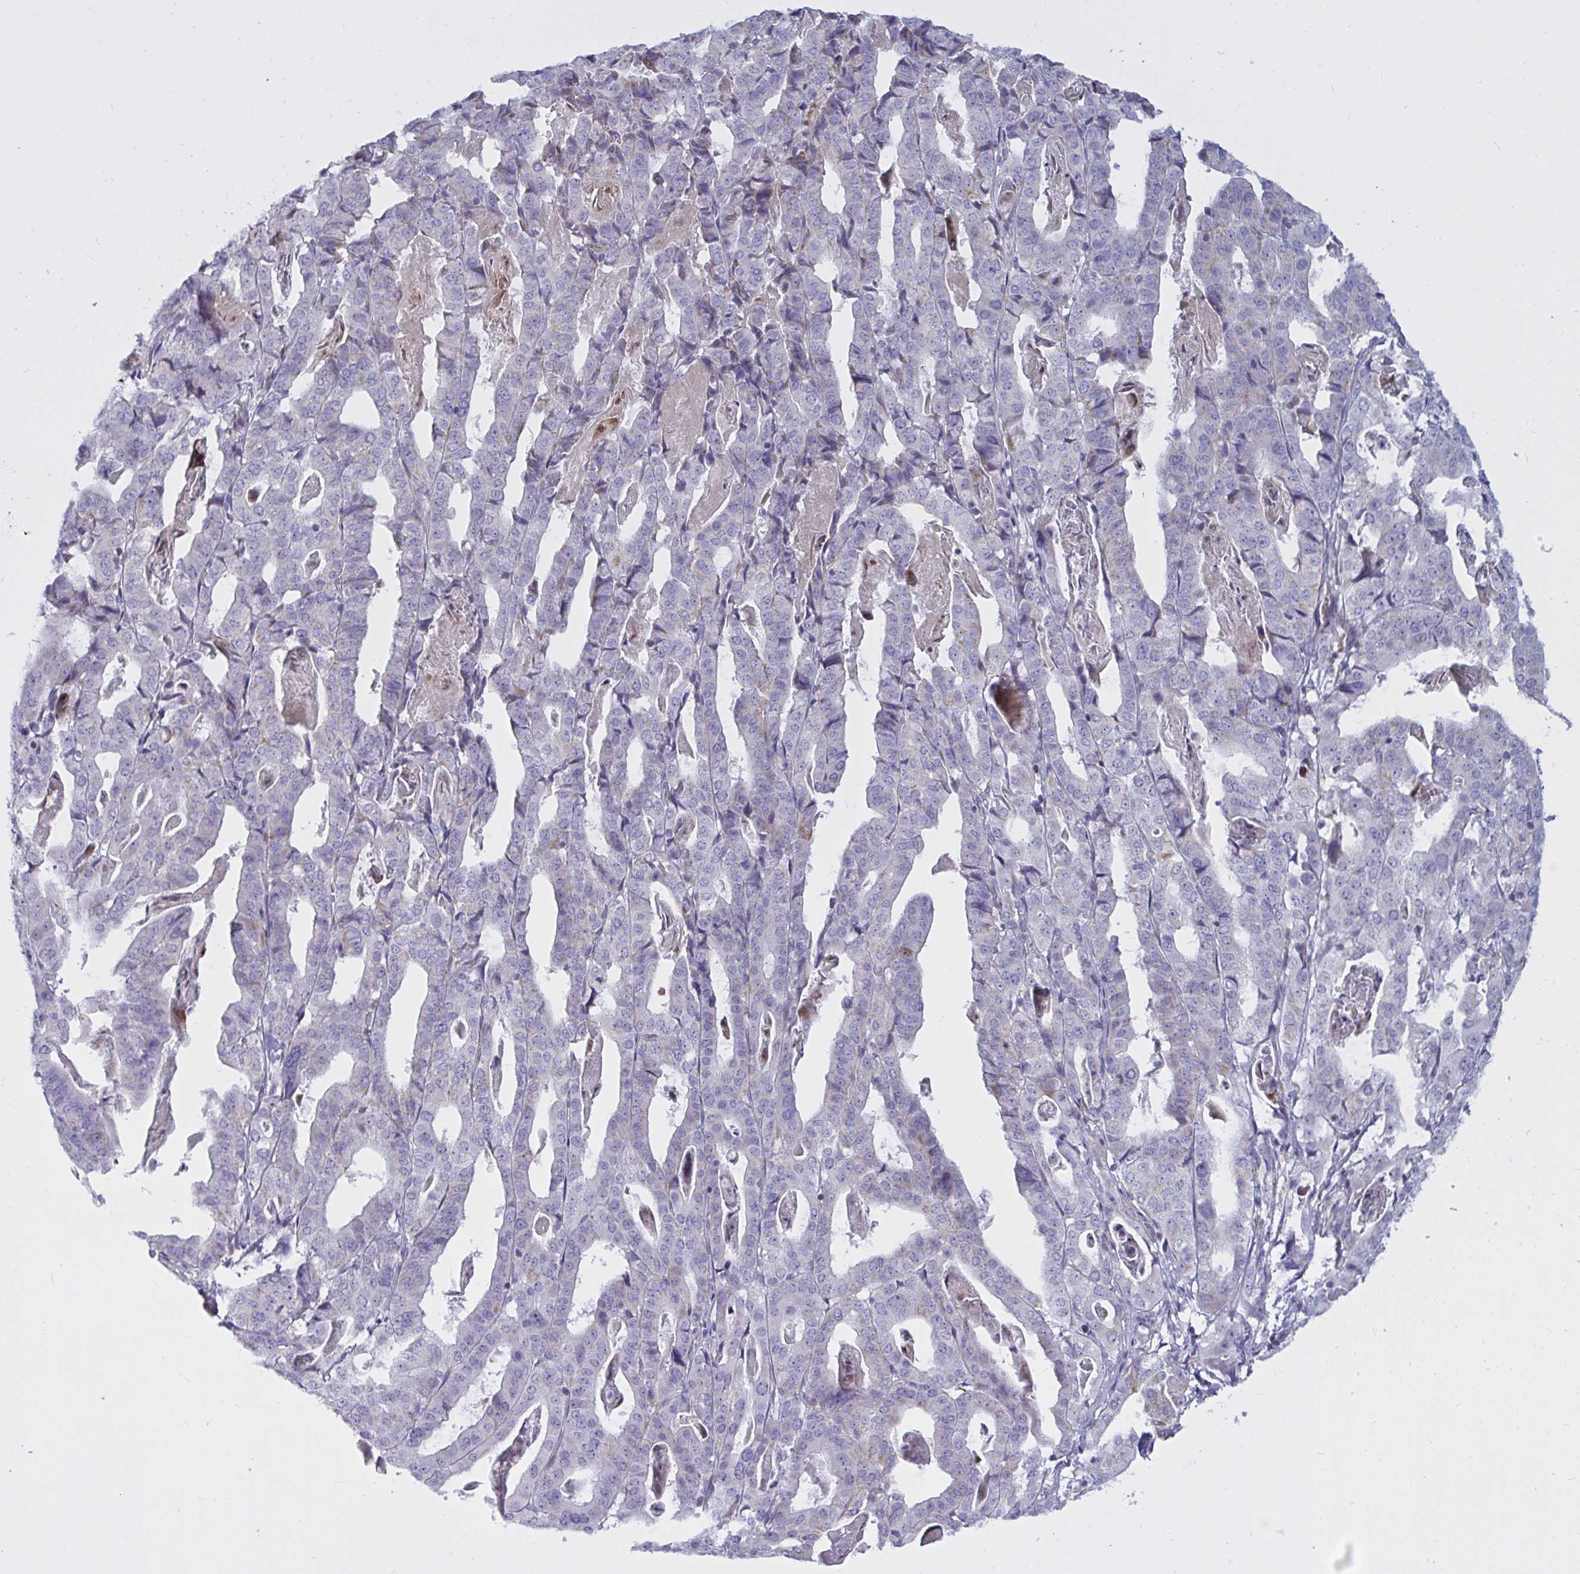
{"staining": {"intensity": "negative", "quantity": "none", "location": "none"}, "tissue": "stomach cancer", "cell_type": "Tumor cells", "image_type": "cancer", "snomed": [{"axis": "morphology", "description": "Adenocarcinoma, NOS"}, {"axis": "topography", "description": "Stomach"}], "caption": "Micrograph shows no protein expression in tumor cells of stomach cancer tissue.", "gene": "ATG9A", "patient": {"sex": "male", "age": 48}}